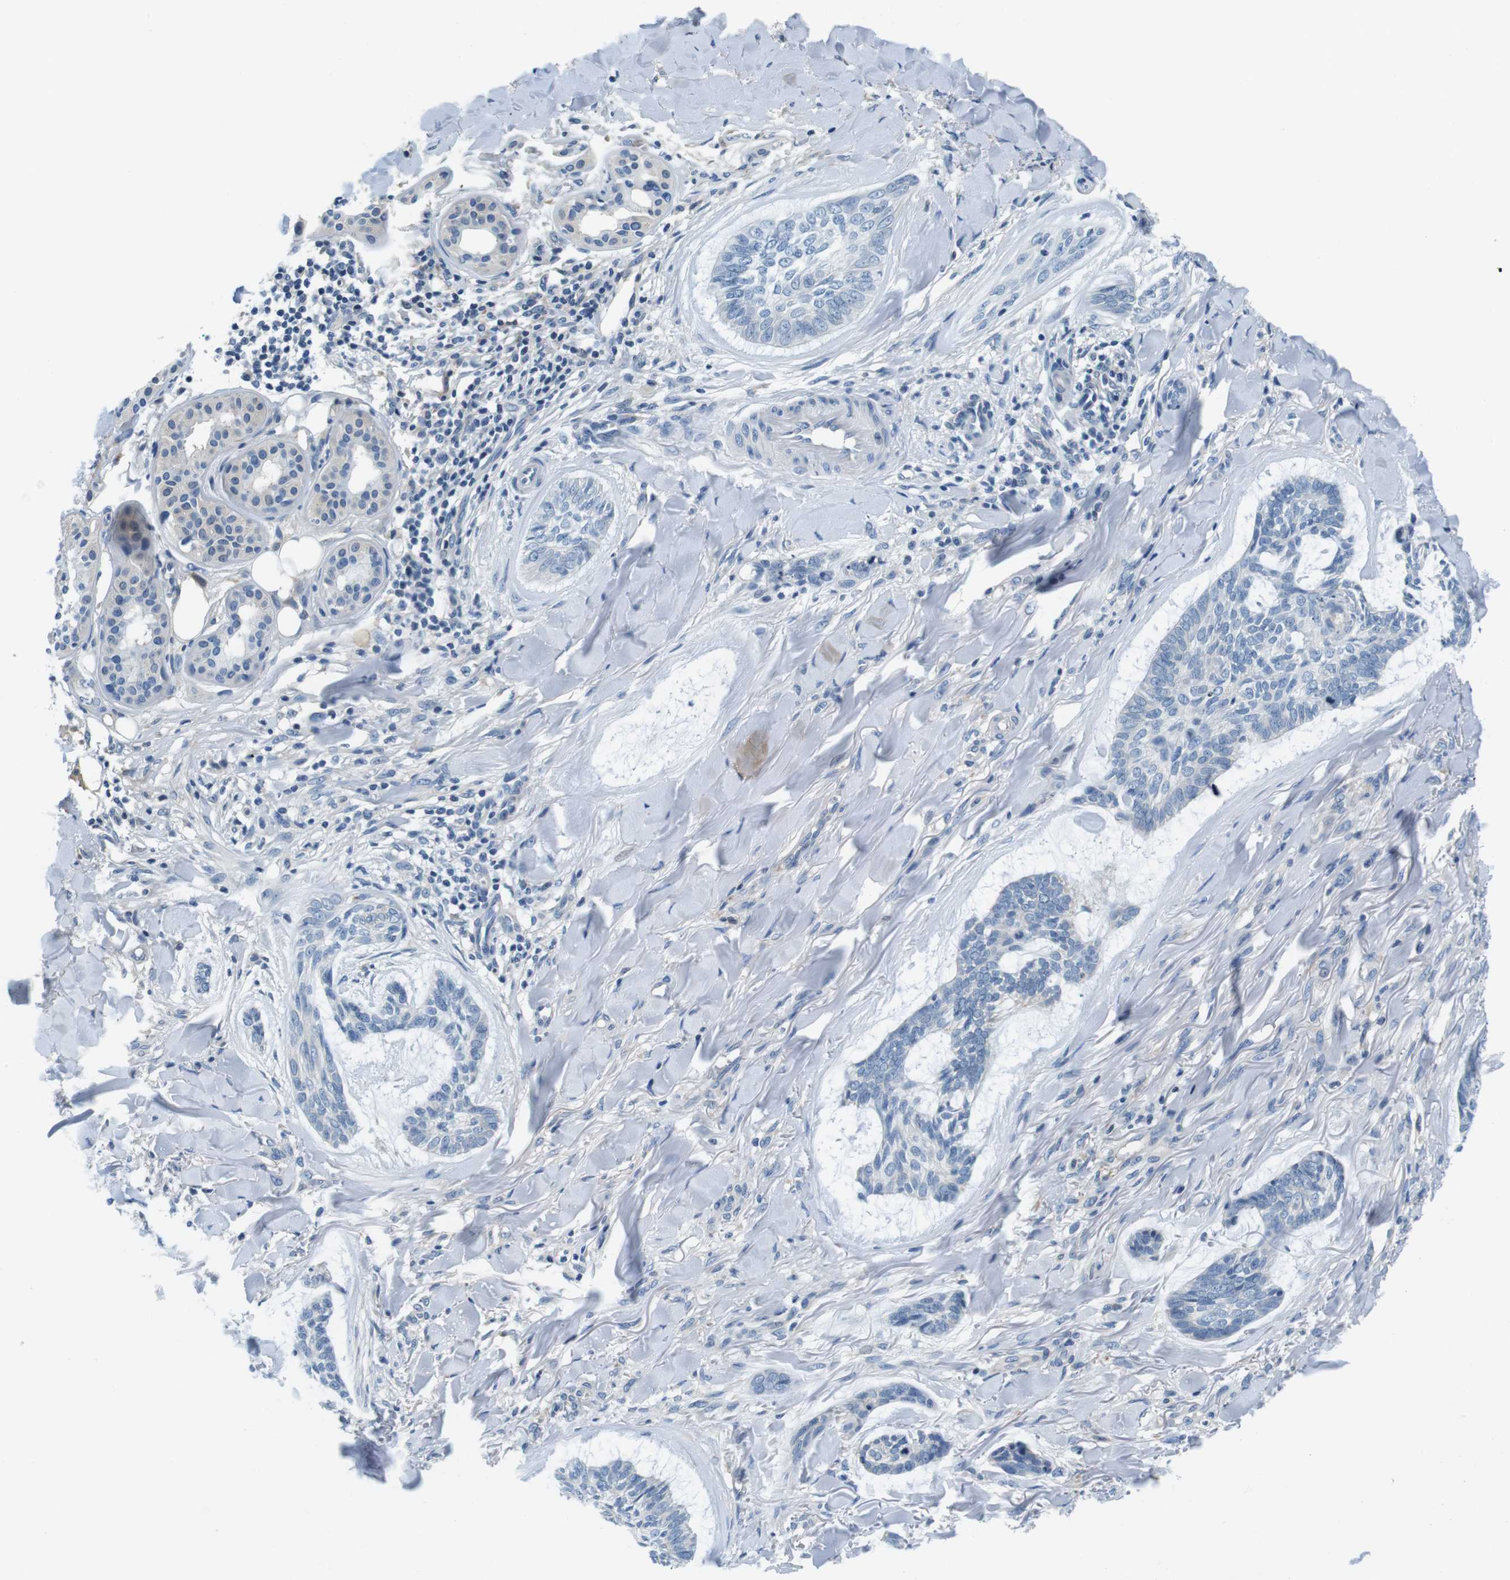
{"staining": {"intensity": "negative", "quantity": "none", "location": "none"}, "tissue": "skin cancer", "cell_type": "Tumor cells", "image_type": "cancer", "snomed": [{"axis": "morphology", "description": "Basal cell carcinoma"}, {"axis": "topography", "description": "Skin"}], "caption": "Protein analysis of skin cancer (basal cell carcinoma) reveals no significant staining in tumor cells.", "gene": "KCNJ5", "patient": {"sex": "male", "age": 43}}